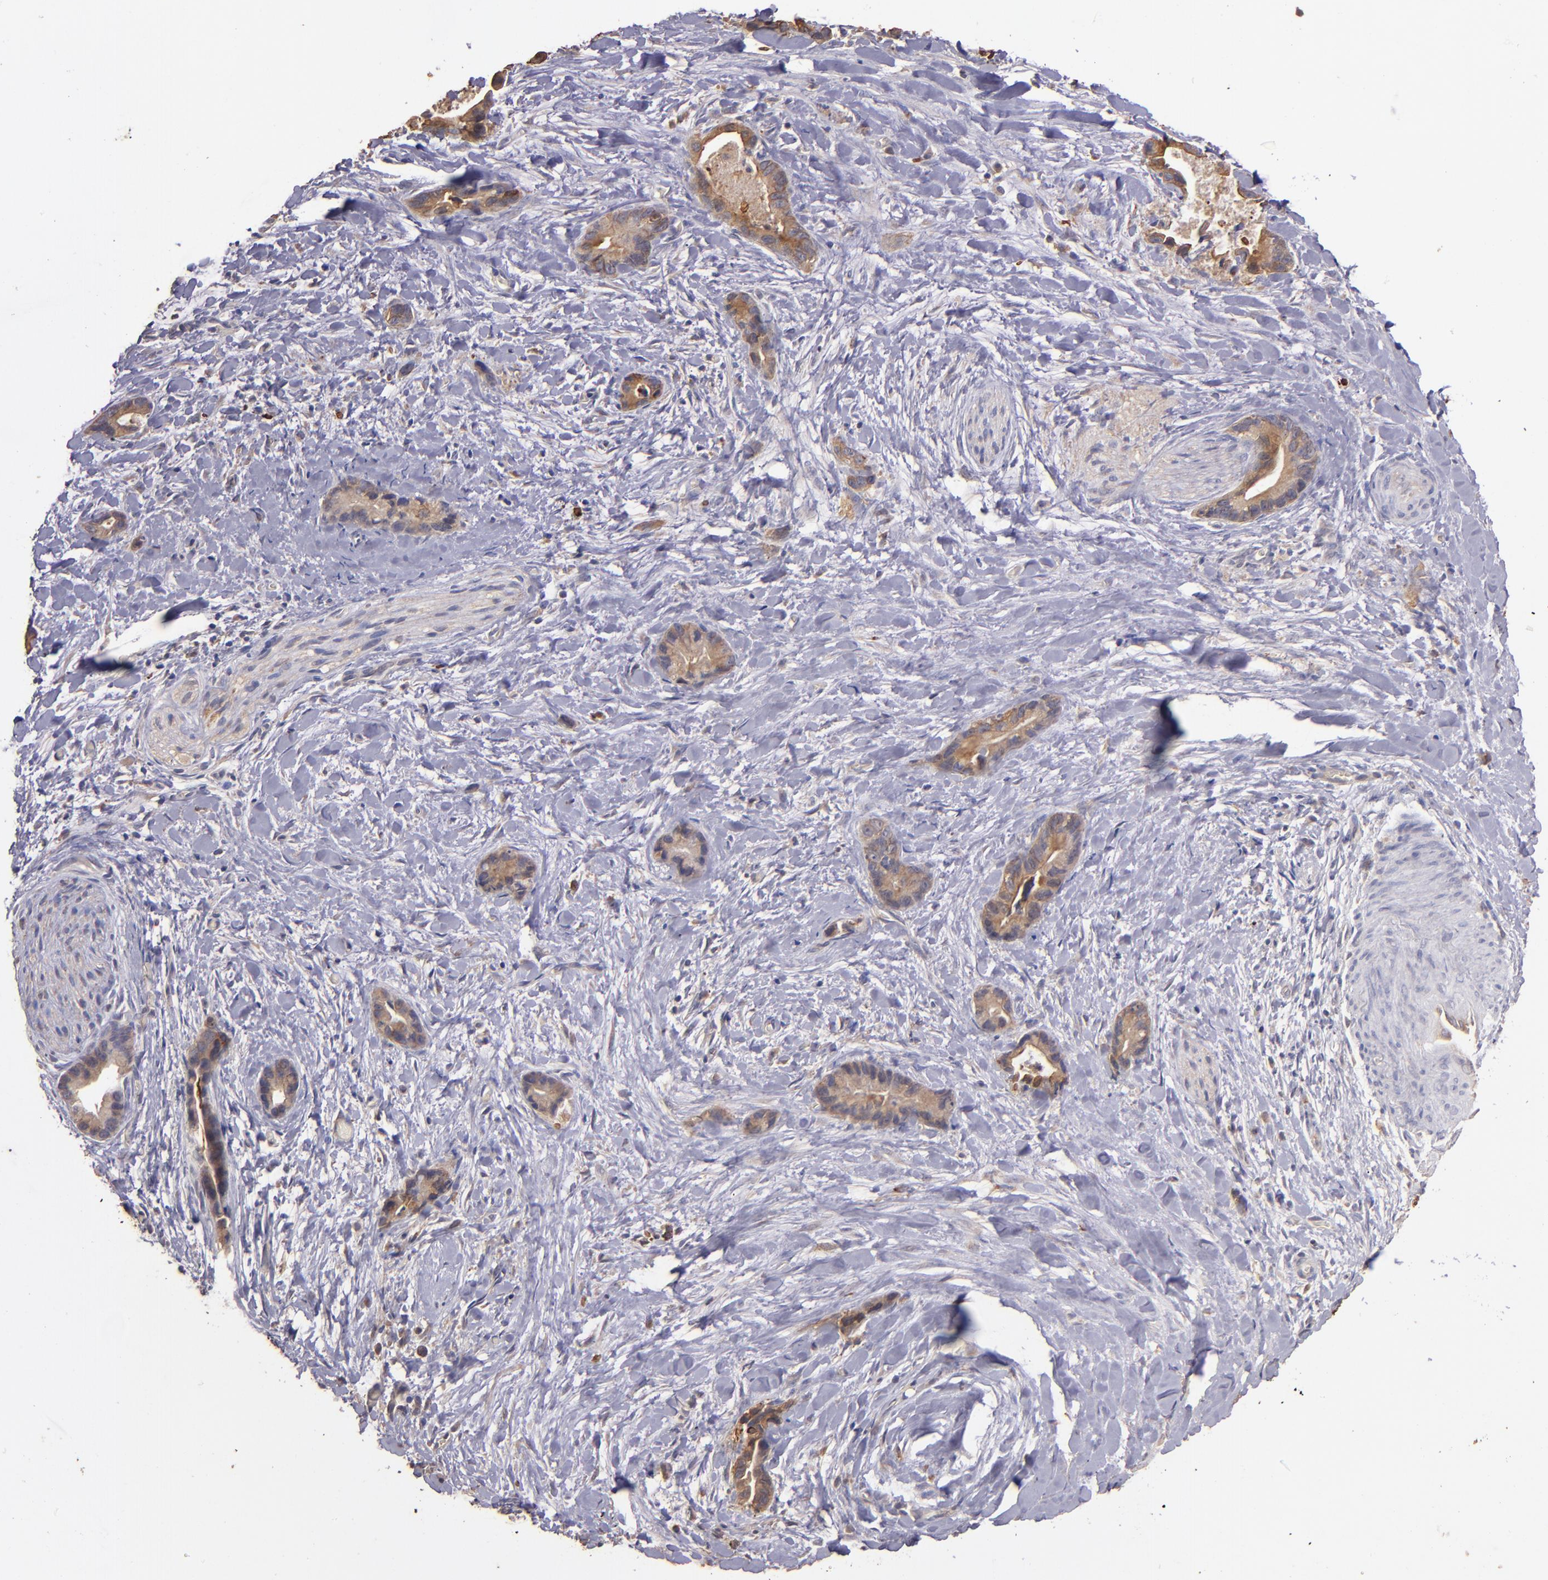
{"staining": {"intensity": "moderate", "quantity": ">75%", "location": "cytoplasmic/membranous"}, "tissue": "liver cancer", "cell_type": "Tumor cells", "image_type": "cancer", "snomed": [{"axis": "morphology", "description": "Cholangiocarcinoma"}, {"axis": "topography", "description": "Liver"}], "caption": "Liver cholangiocarcinoma stained for a protein displays moderate cytoplasmic/membranous positivity in tumor cells.", "gene": "SRRD", "patient": {"sex": "female", "age": 55}}